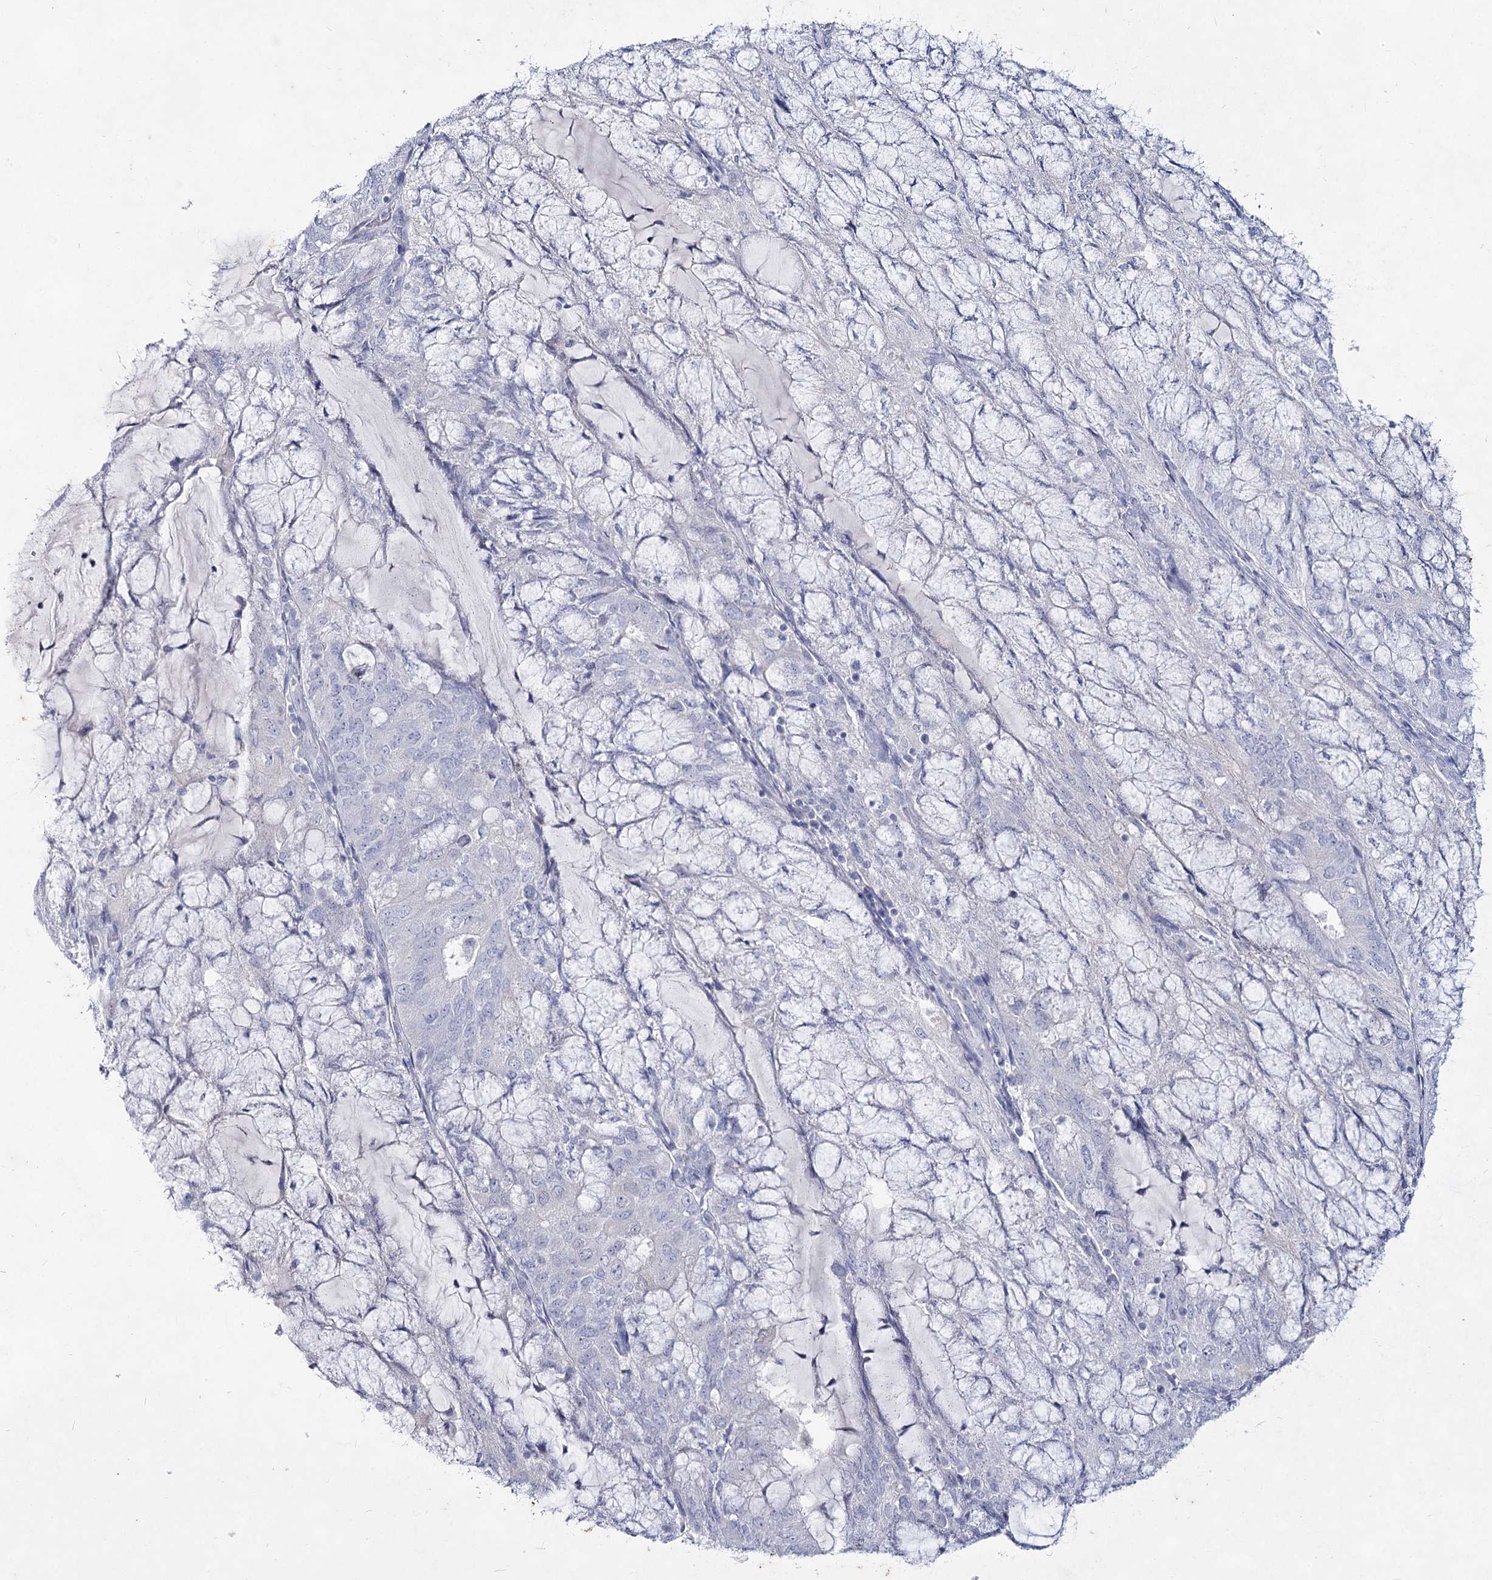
{"staining": {"intensity": "negative", "quantity": "none", "location": "none"}, "tissue": "endometrial cancer", "cell_type": "Tumor cells", "image_type": "cancer", "snomed": [{"axis": "morphology", "description": "Adenocarcinoma, NOS"}, {"axis": "topography", "description": "Endometrium"}], "caption": "Tumor cells show no significant positivity in endometrial adenocarcinoma.", "gene": "CCDC73", "patient": {"sex": "female", "age": 81}}